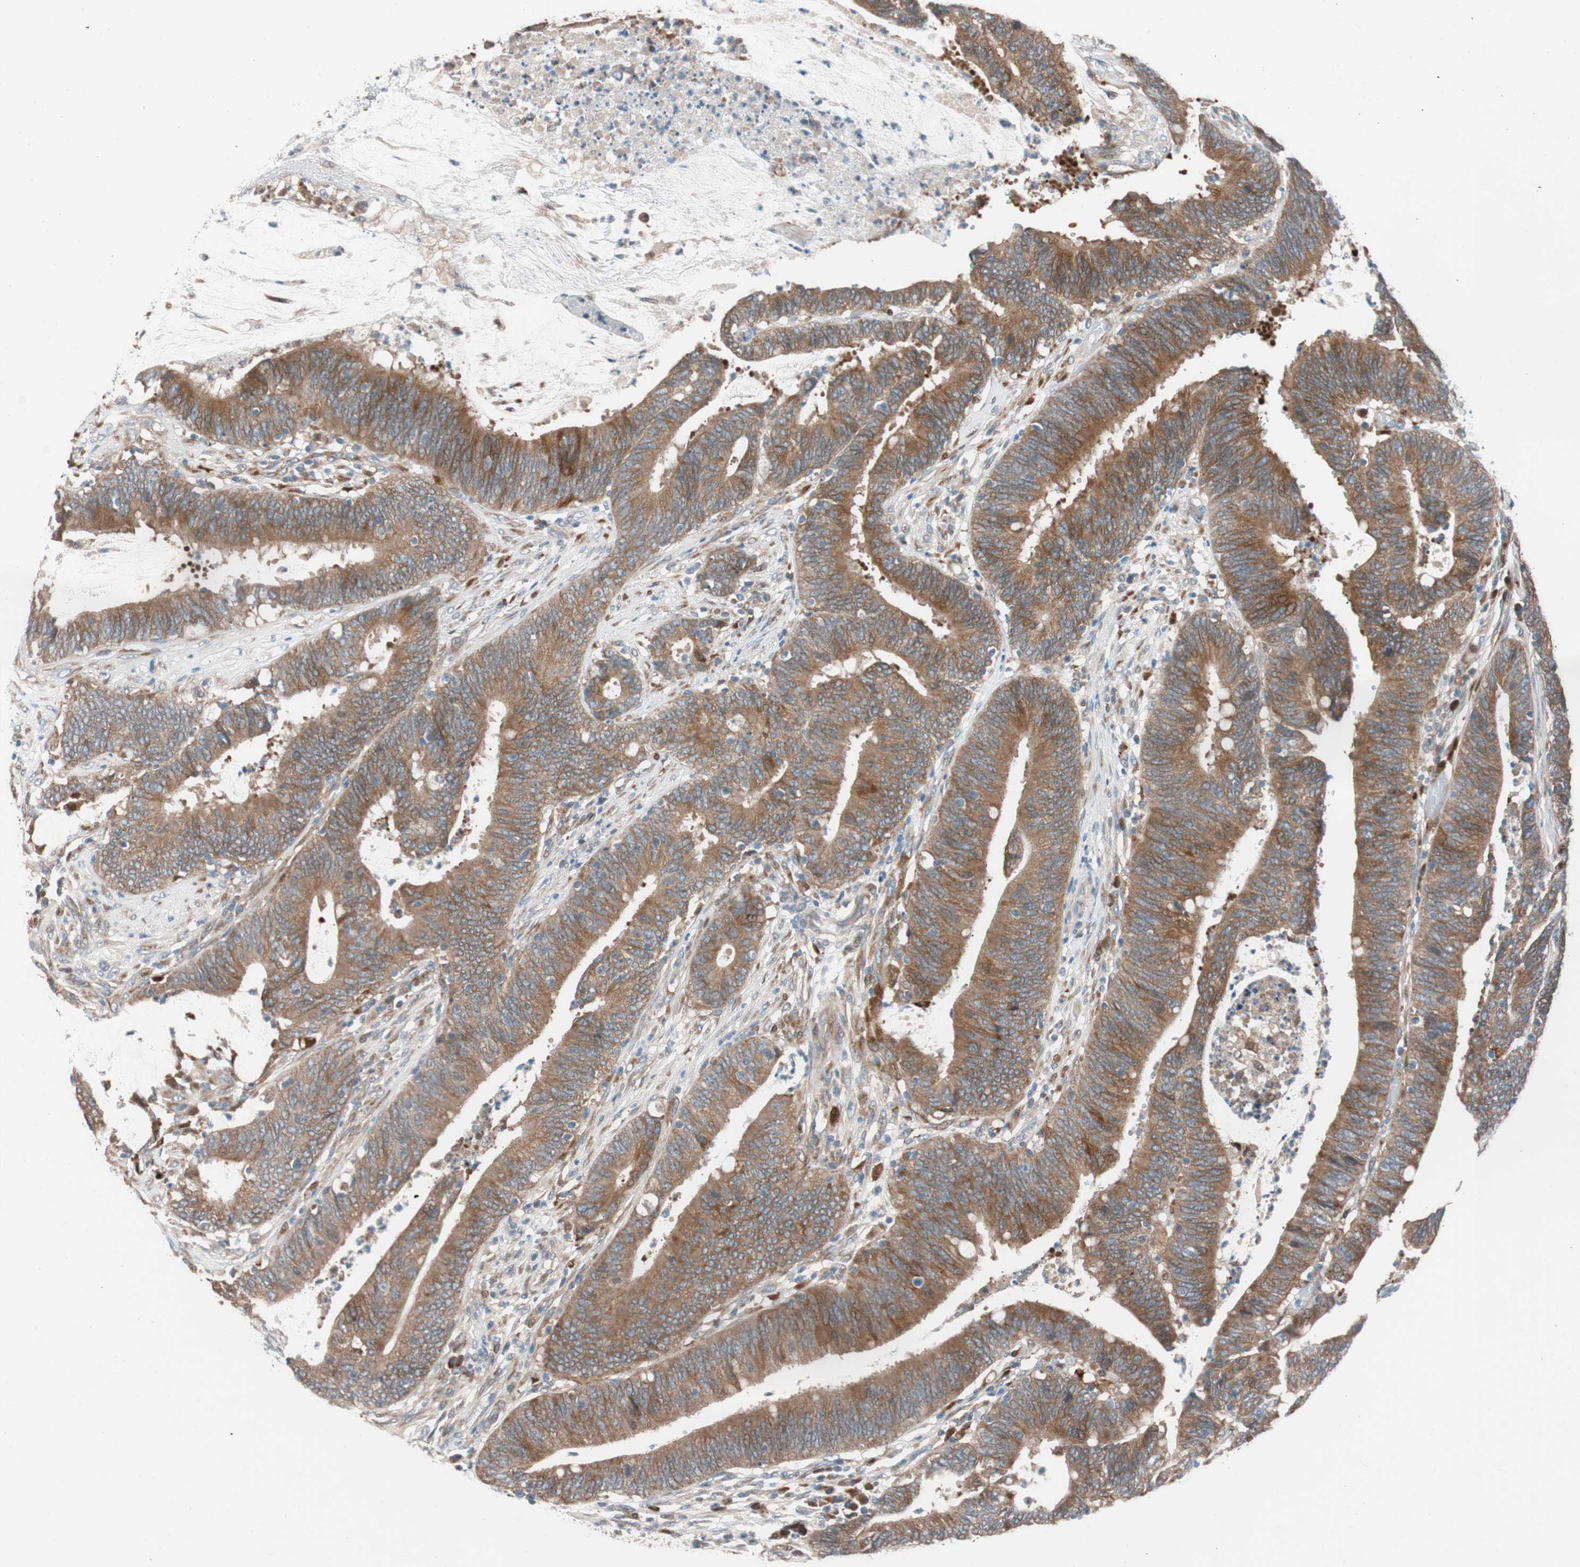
{"staining": {"intensity": "moderate", "quantity": ">75%", "location": "cytoplasmic/membranous"}, "tissue": "colorectal cancer", "cell_type": "Tumor cells", "image_type": "cancer", "snomed": [{"axis": "morphology", "description": "Adenocarcinoma, NOS"}, {"axis": "topography", "description": "Rectum"}], "caption": "A medium amount of moderate cytoplasmic/membranous staining is appreciated in about >75% of tumor cells in colorectal cancer tissue.", "gene": "FAAH", "patient": {"sex": "female", "age": 66}}